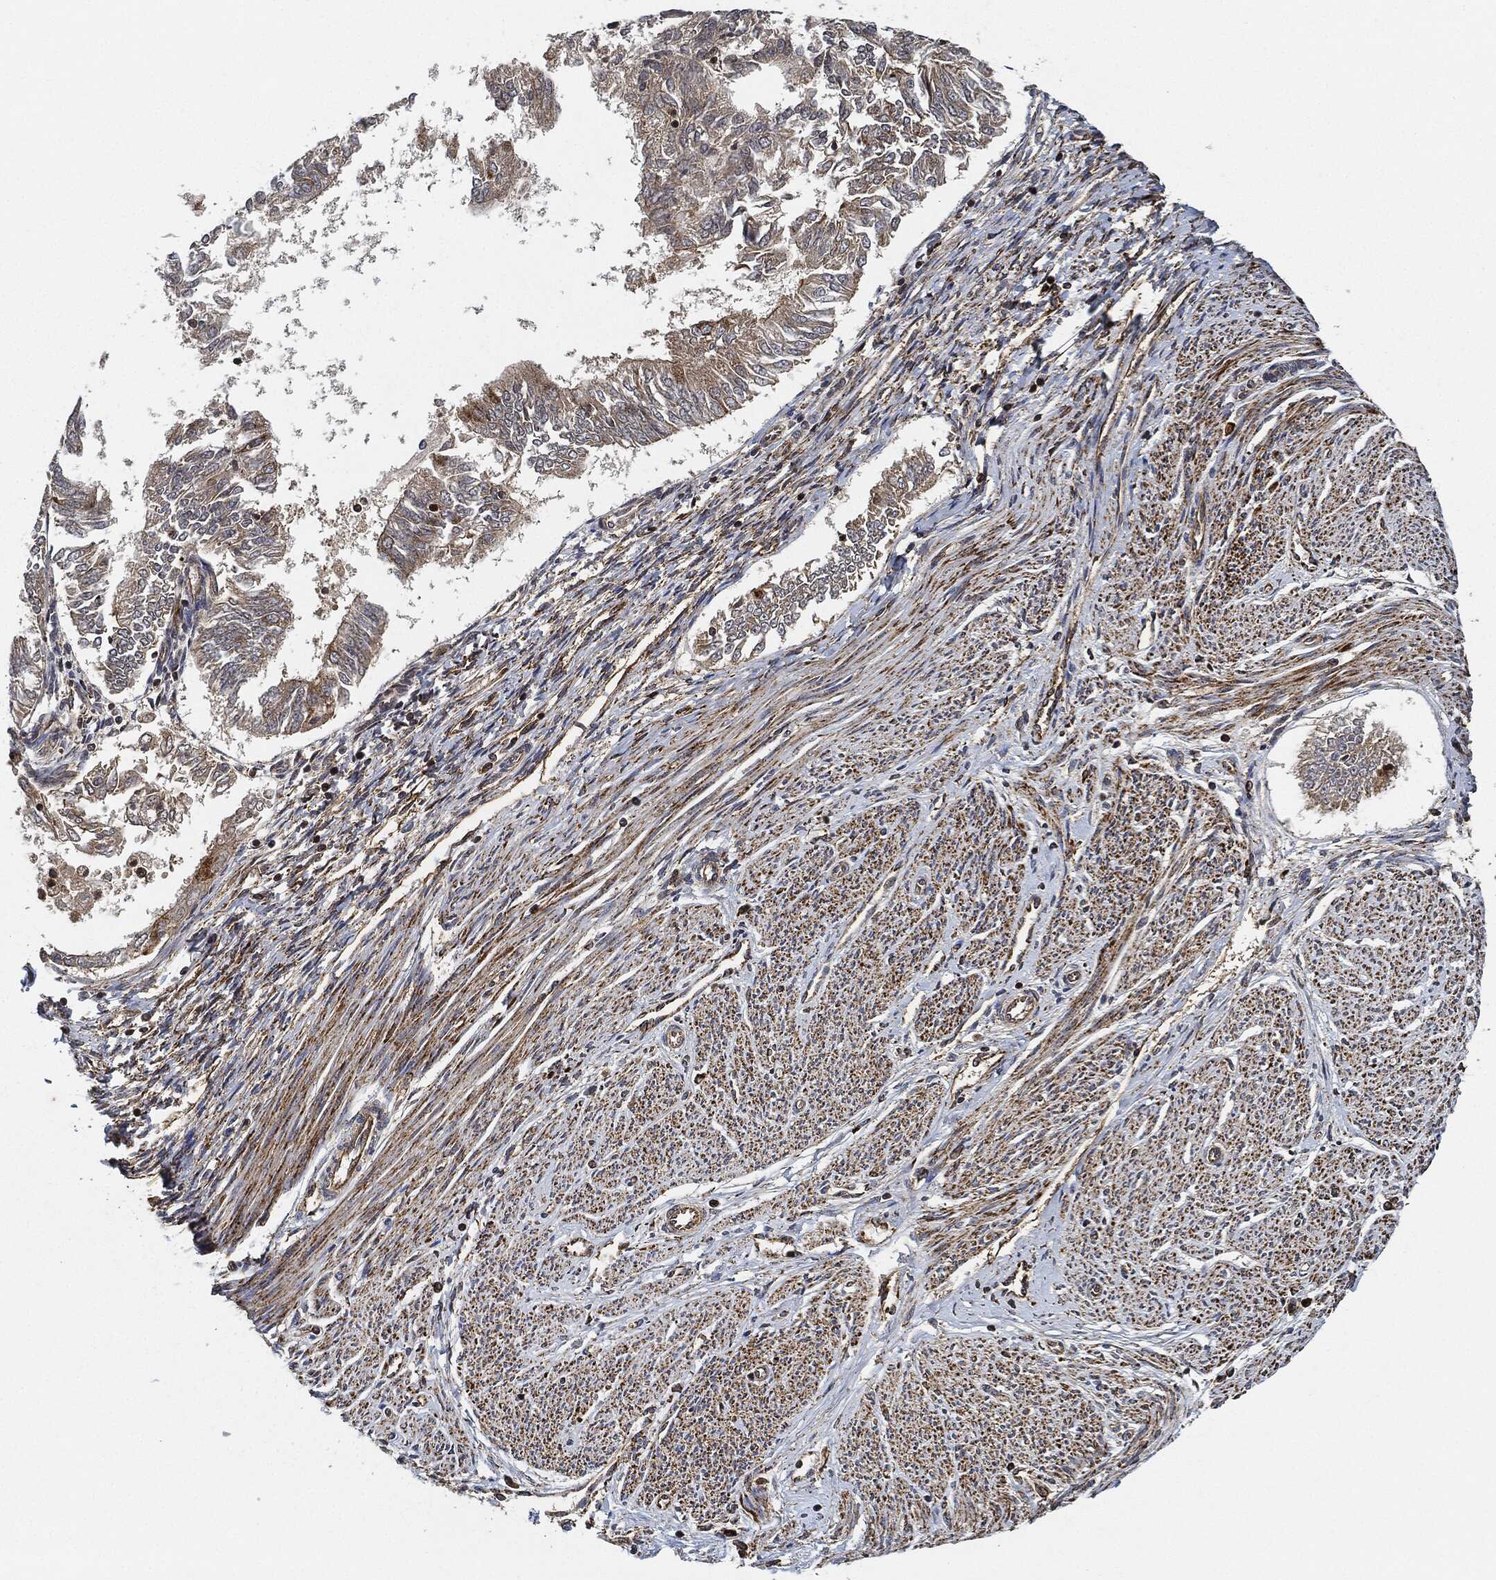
{"staining": {"intensity": "strong", "quantity": "<25%", "location": "cytoplasmic/membranous"}, "tissue": "endometrial cancer", "cell_type": "Tumor cells", "image_type": "cancer", "snomed": [{"axis": "morphology", "description": "Adenocarcinoma, NOS"}, {"axis": "topography", "description": "Endometrium"}], "caption": "Tumor cells show medium levels of strong cytoplasmic/membranous expression in approximately <25% of cells in endometrial cancer.", "gene": "MAP3K3", "patient": {"sex": "female", "age": 58}}